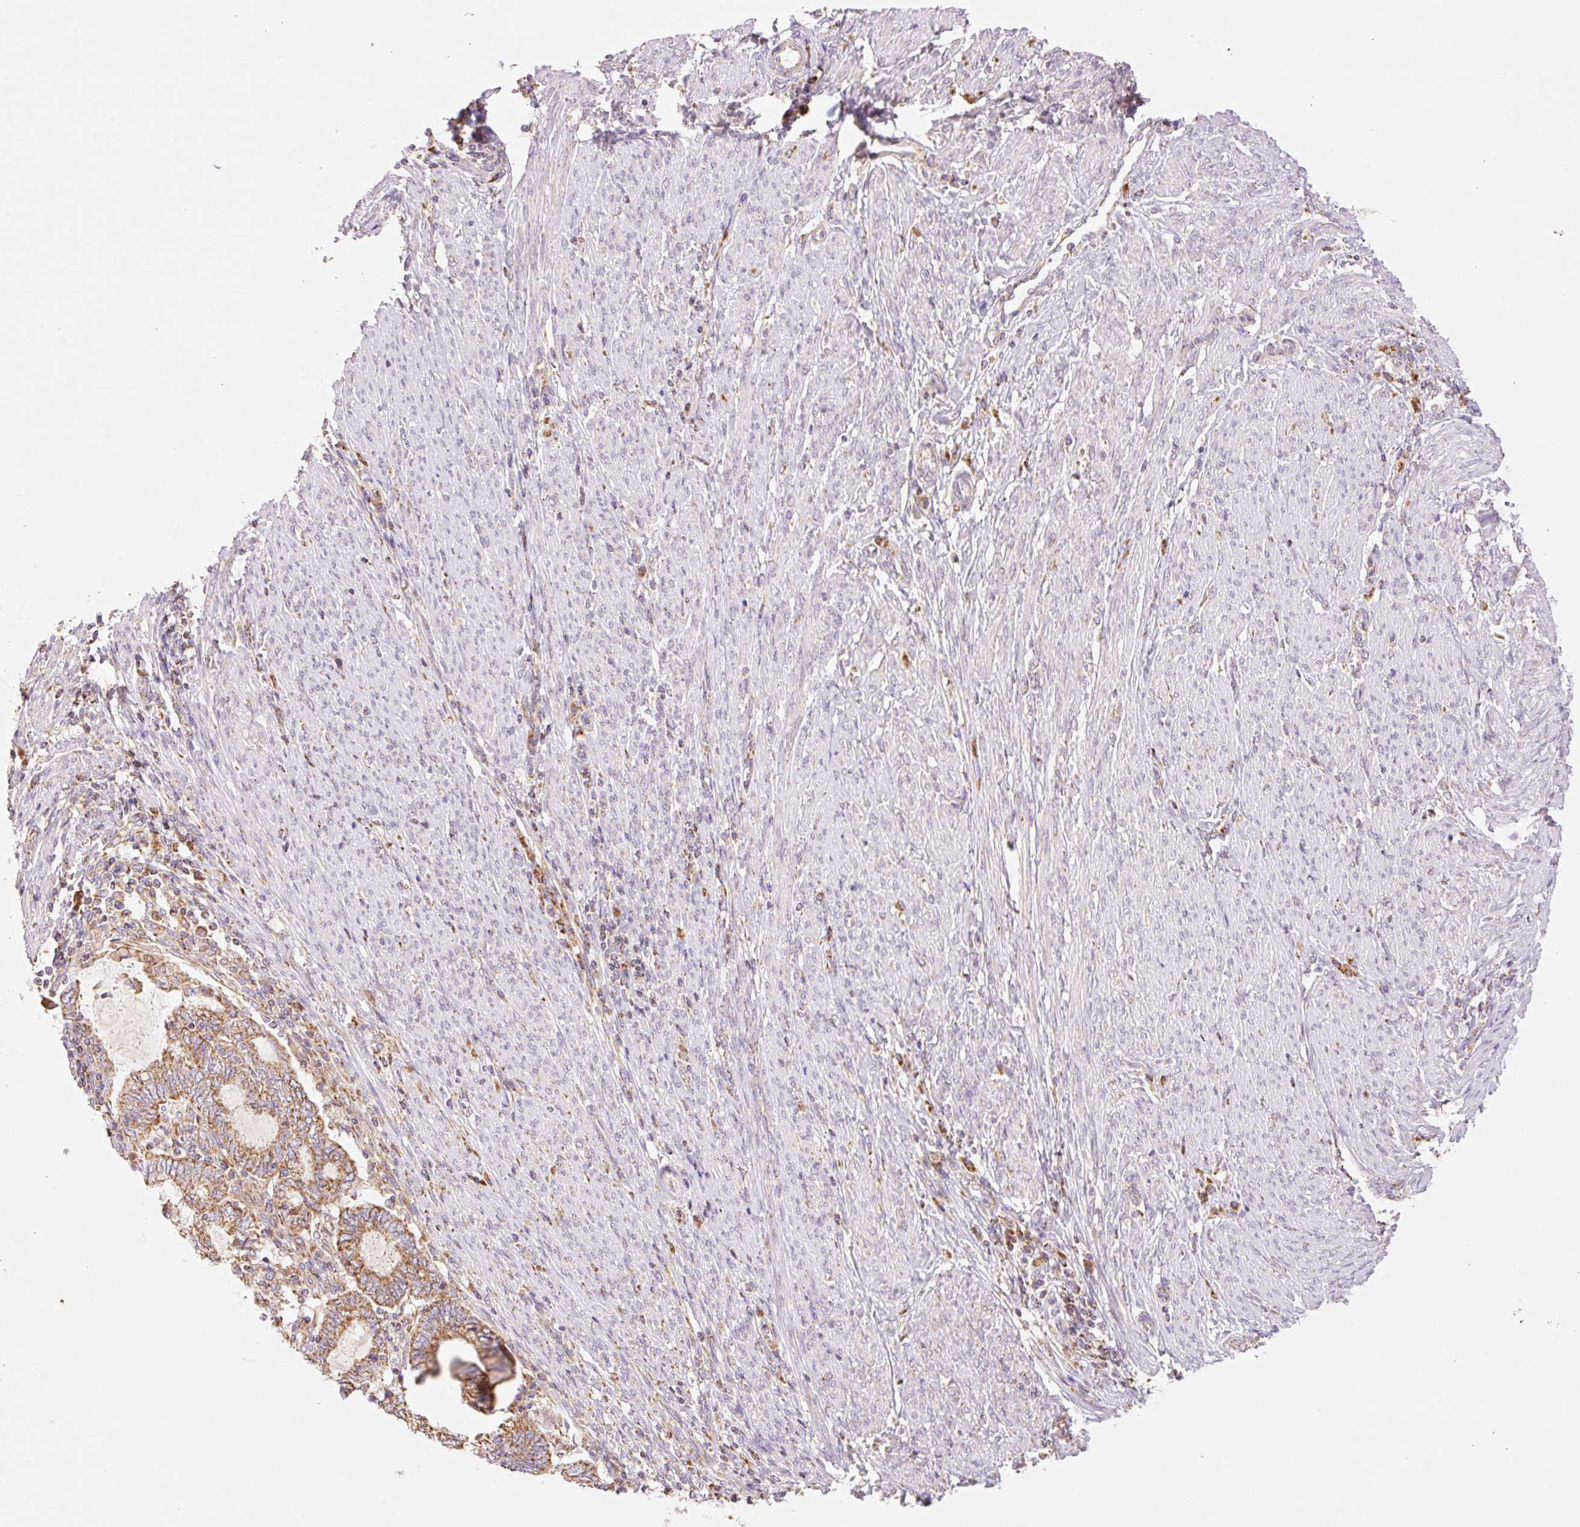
{"staining": {"intensity": "moderate", "quantity": ">75%", "location": "cytoplasmic/membranous"}, "tissue": "endometrial cancer", "cell_type": "Tumor cells", "image_type": "cancer", "snomed": [{"axis": "morphology", "description": "Adenocarcinoma, NOS"}, {"axis": "topography", "description": "Uterus"}, {"axis": "topography", "description": "Endometrium"}], "caption": "A brown stain labels moderate cytoplasmic/membranous expression of a protein in human endometrial cancer tumor cells.", "gene": "GOSR2", "patient": {"sex": "female", "age": 70}}